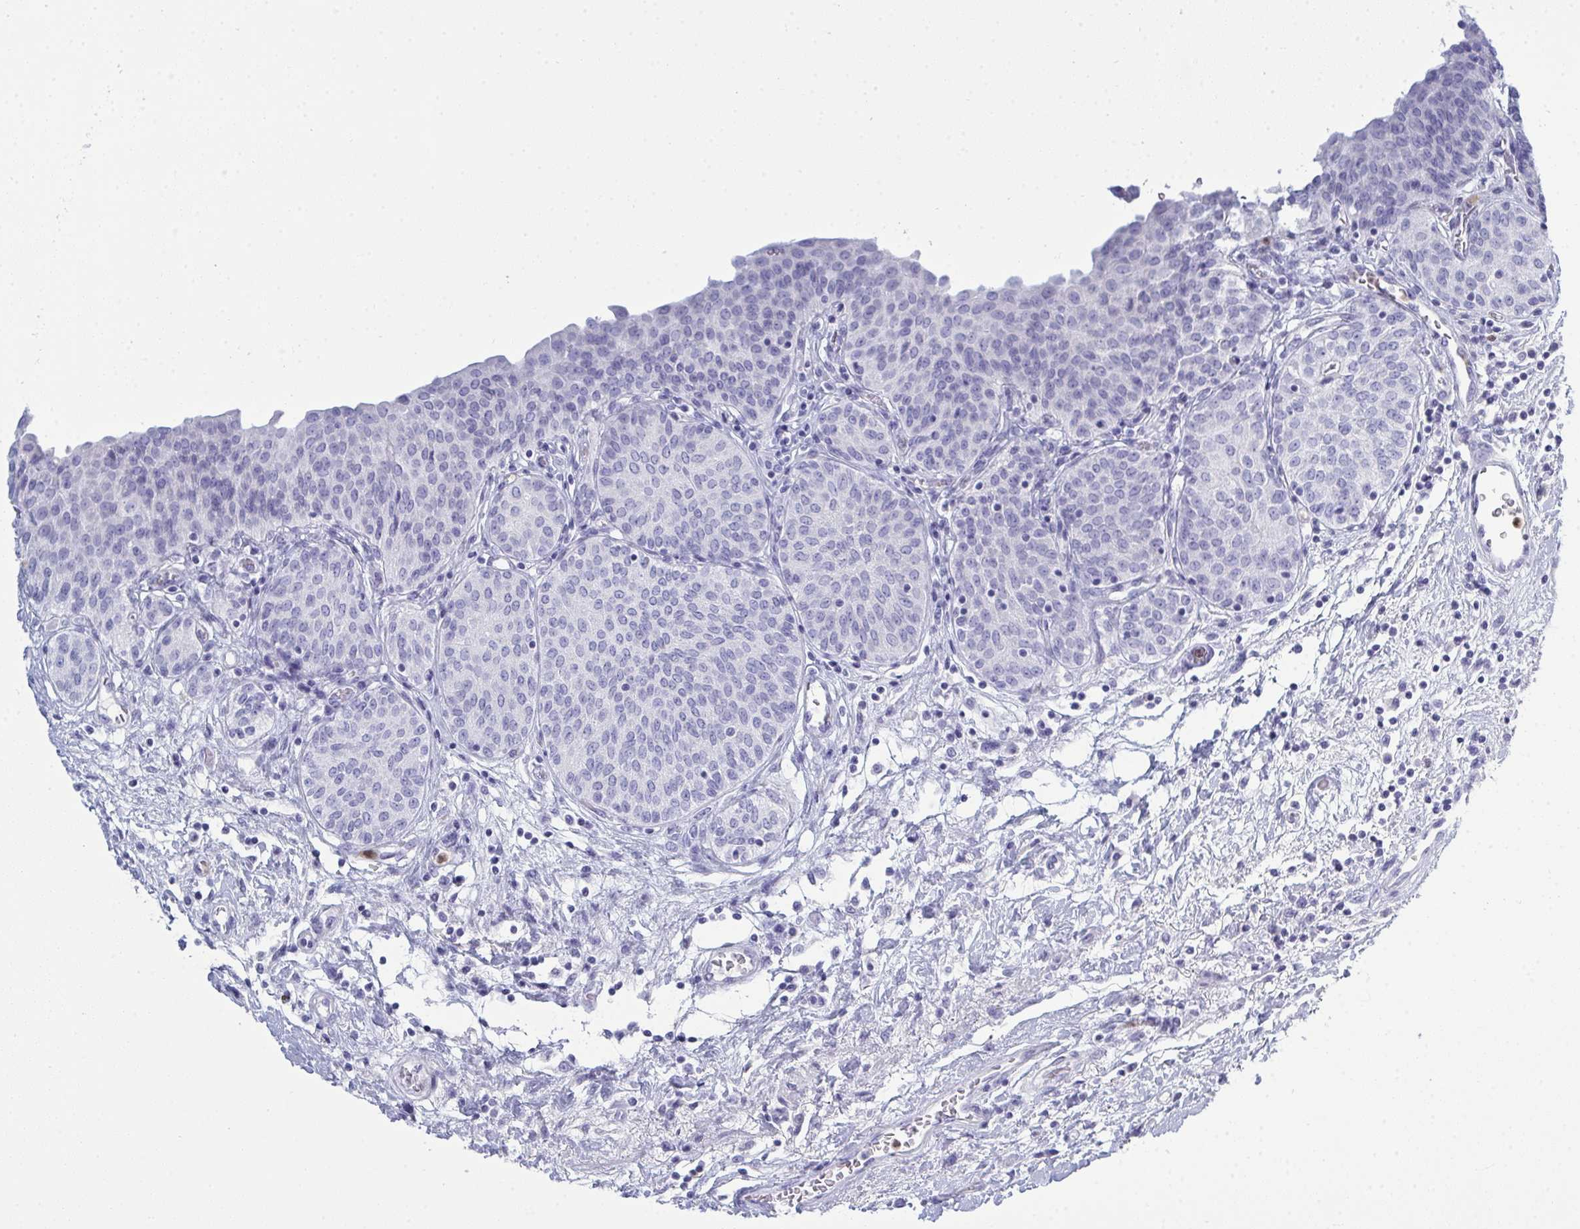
{"staining": {"intensity": "negative", "quantity": "none", "location": "none"}, "tissue": "urinary bladder", "cell_type": "Urothelial cells", "image_type": "normal", "snomed": [{"axis": "morphology", "description": "Normal tissue, NOS"}, {"axis": "topography", "description": "Urinary bladder"}], "caption": "Protein analysis of normal urinary bladder exhibits no significant staining in urothelial cells.", "gene": "SERPINB10", "patient": {"sex": "male", "age": 68}}